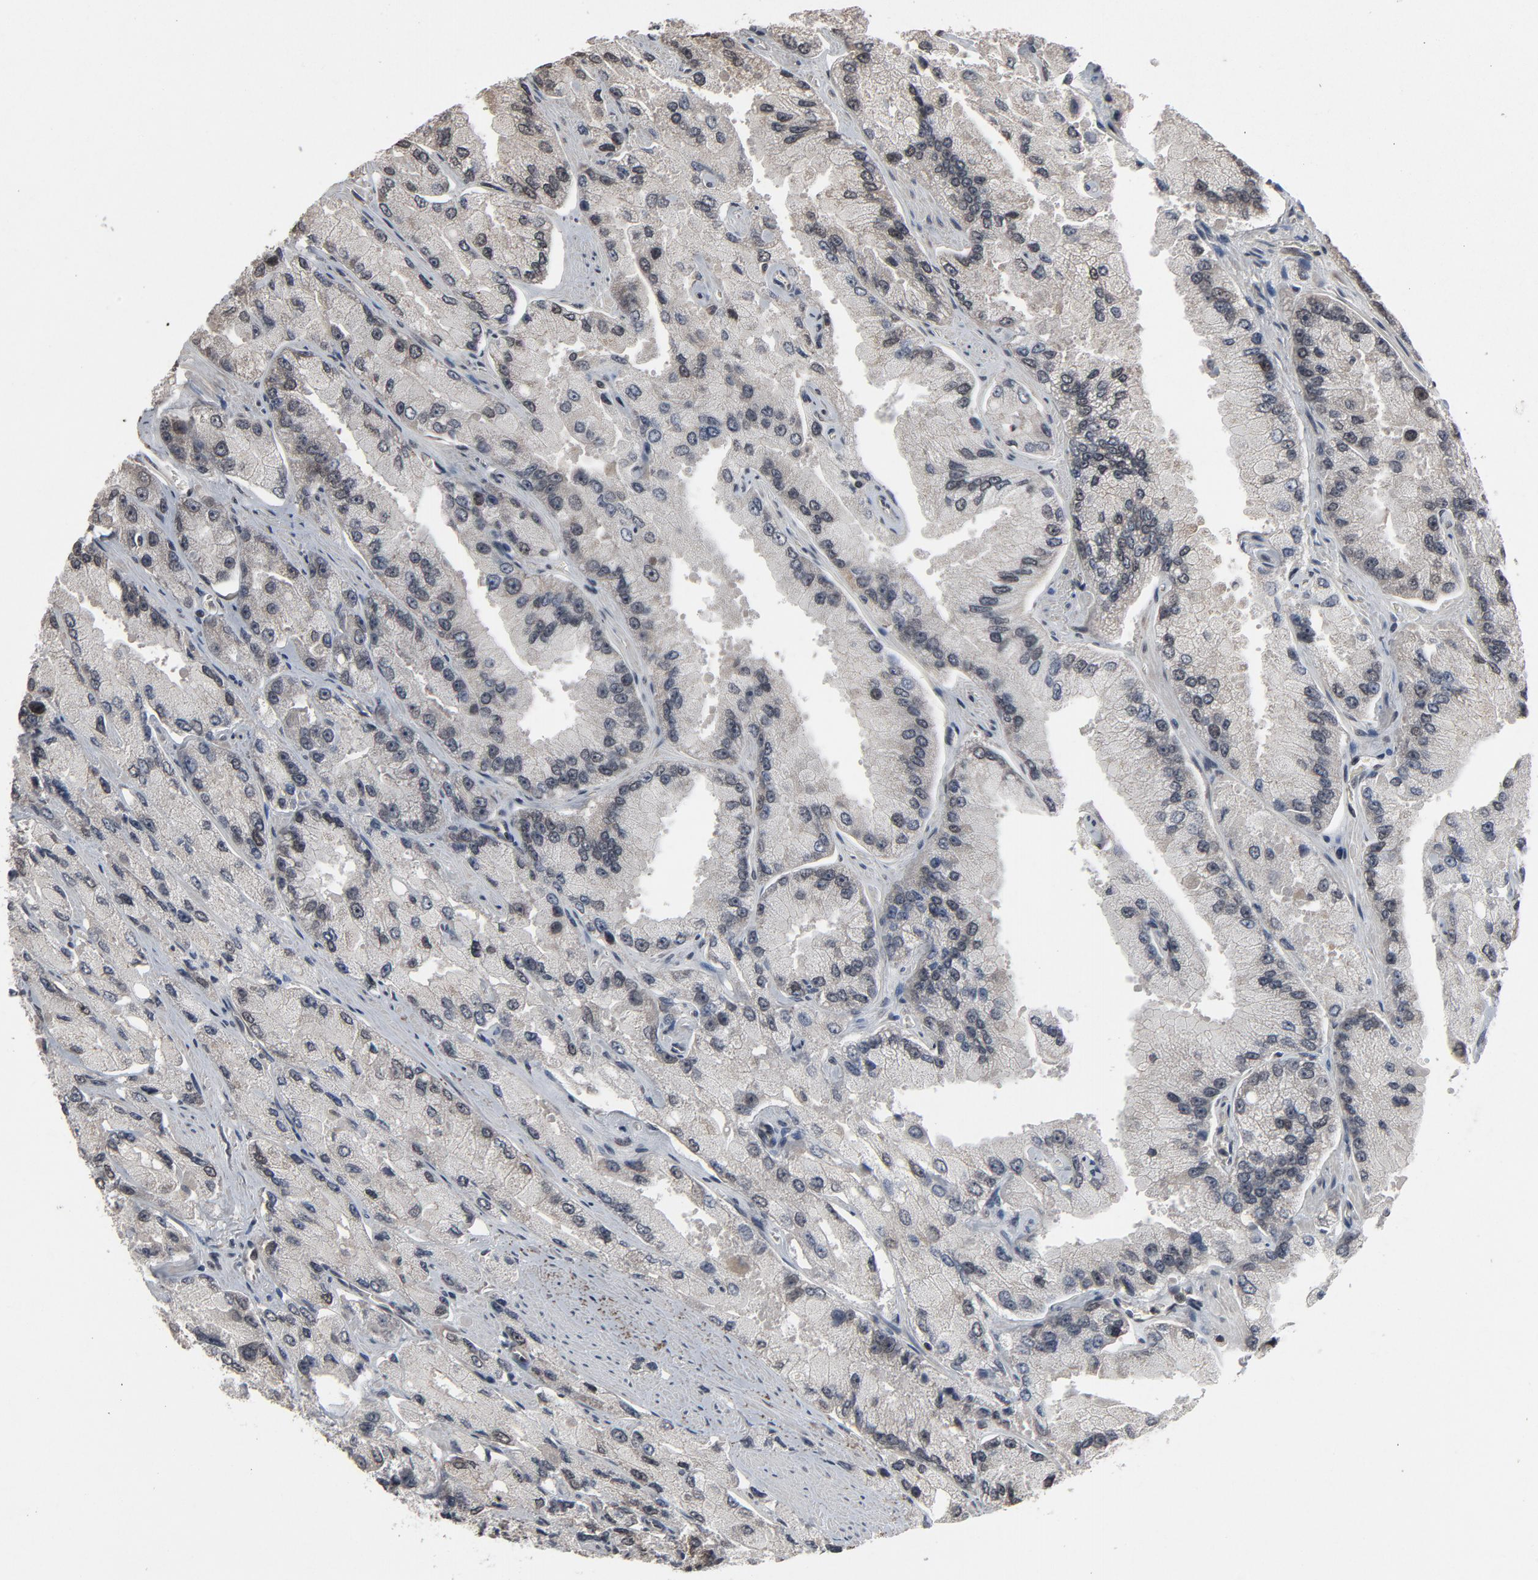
{"staining": {"intensity": "weak", "quantity": "<25%", "location": "nuclear"}, "tissue": "prostate cancer", "cell_type": "Tumor cells", "image_type": "cancer", "snomed": [{"axis": "morphology", "description": "Adenocarcinoma, High grade"}, {"axis": "topography", "description": "Prostate"}], "caption": "DAB (3,3'-diaminobenzidine) immunohistochemical staining of human prostate high-grade adenocarcinoma displays no significant expression in tumor cells. (Immunohistochemistry, brightfield microscopy, high magnification).", "gene": "POM121", "patient": {"sex": "male", "age": 58}}